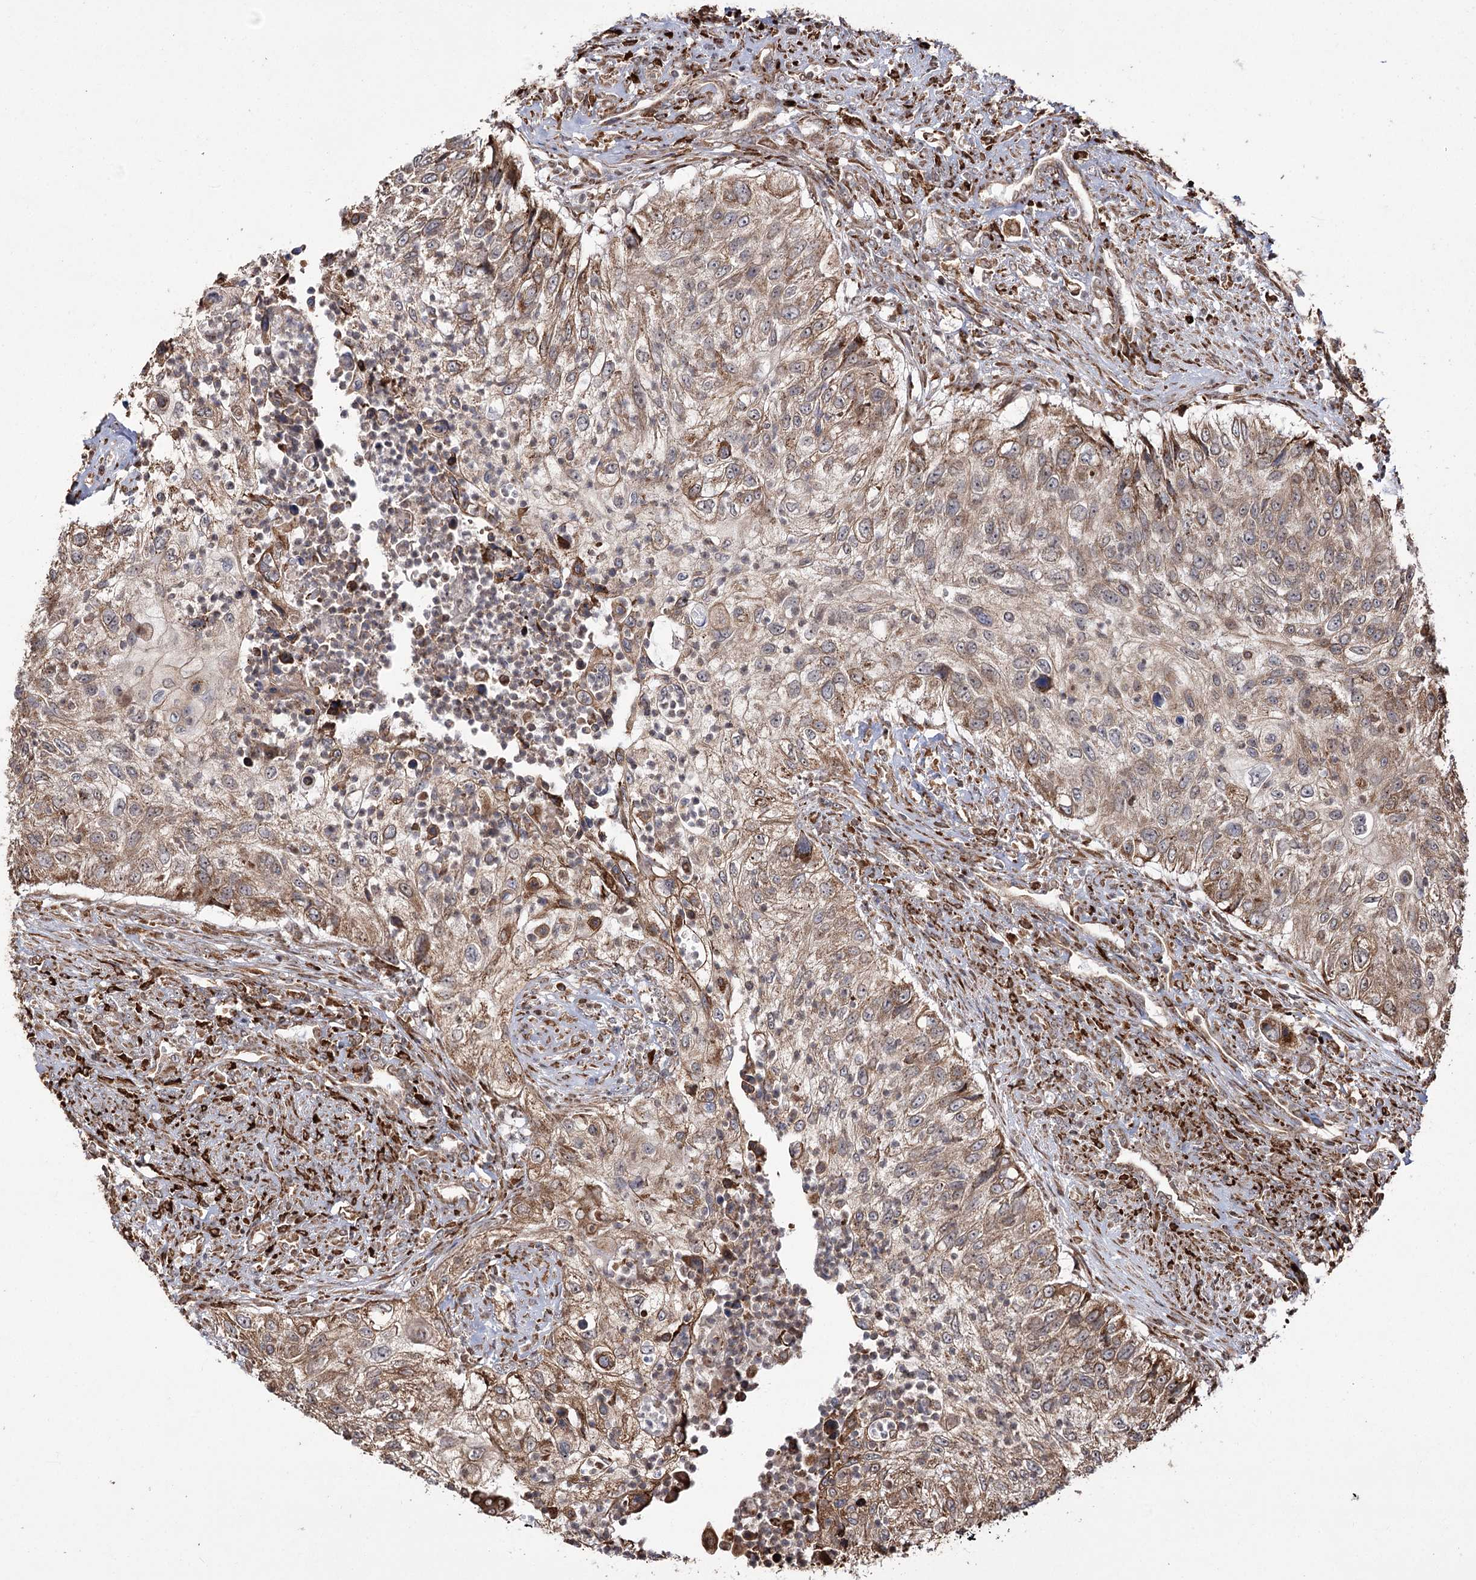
{"staining": {"intensity": "moderate", "quantity": ">75%", "location": "cytoplasmic/membranous"}, "tissue": "urothelial cancer", "cell_type": "Tumor cells", "image_type": "cancer", "snomed": [{"axis": "morphology", "description": "Urothelial carcinoma, High grade"}, {"axis": "topography", "description": "Urinary bladder"}], "caption": "Protein staining of urothelial cancer tissue reveals moderate cytoplasmic/membranous staining in about >75% of tumor cells. Immunohistochemistry stains the protein of interest in brown and the nuclei are stained blue.", "gene": "FANCL", "patient": {"sex": "female", "age": 60}}